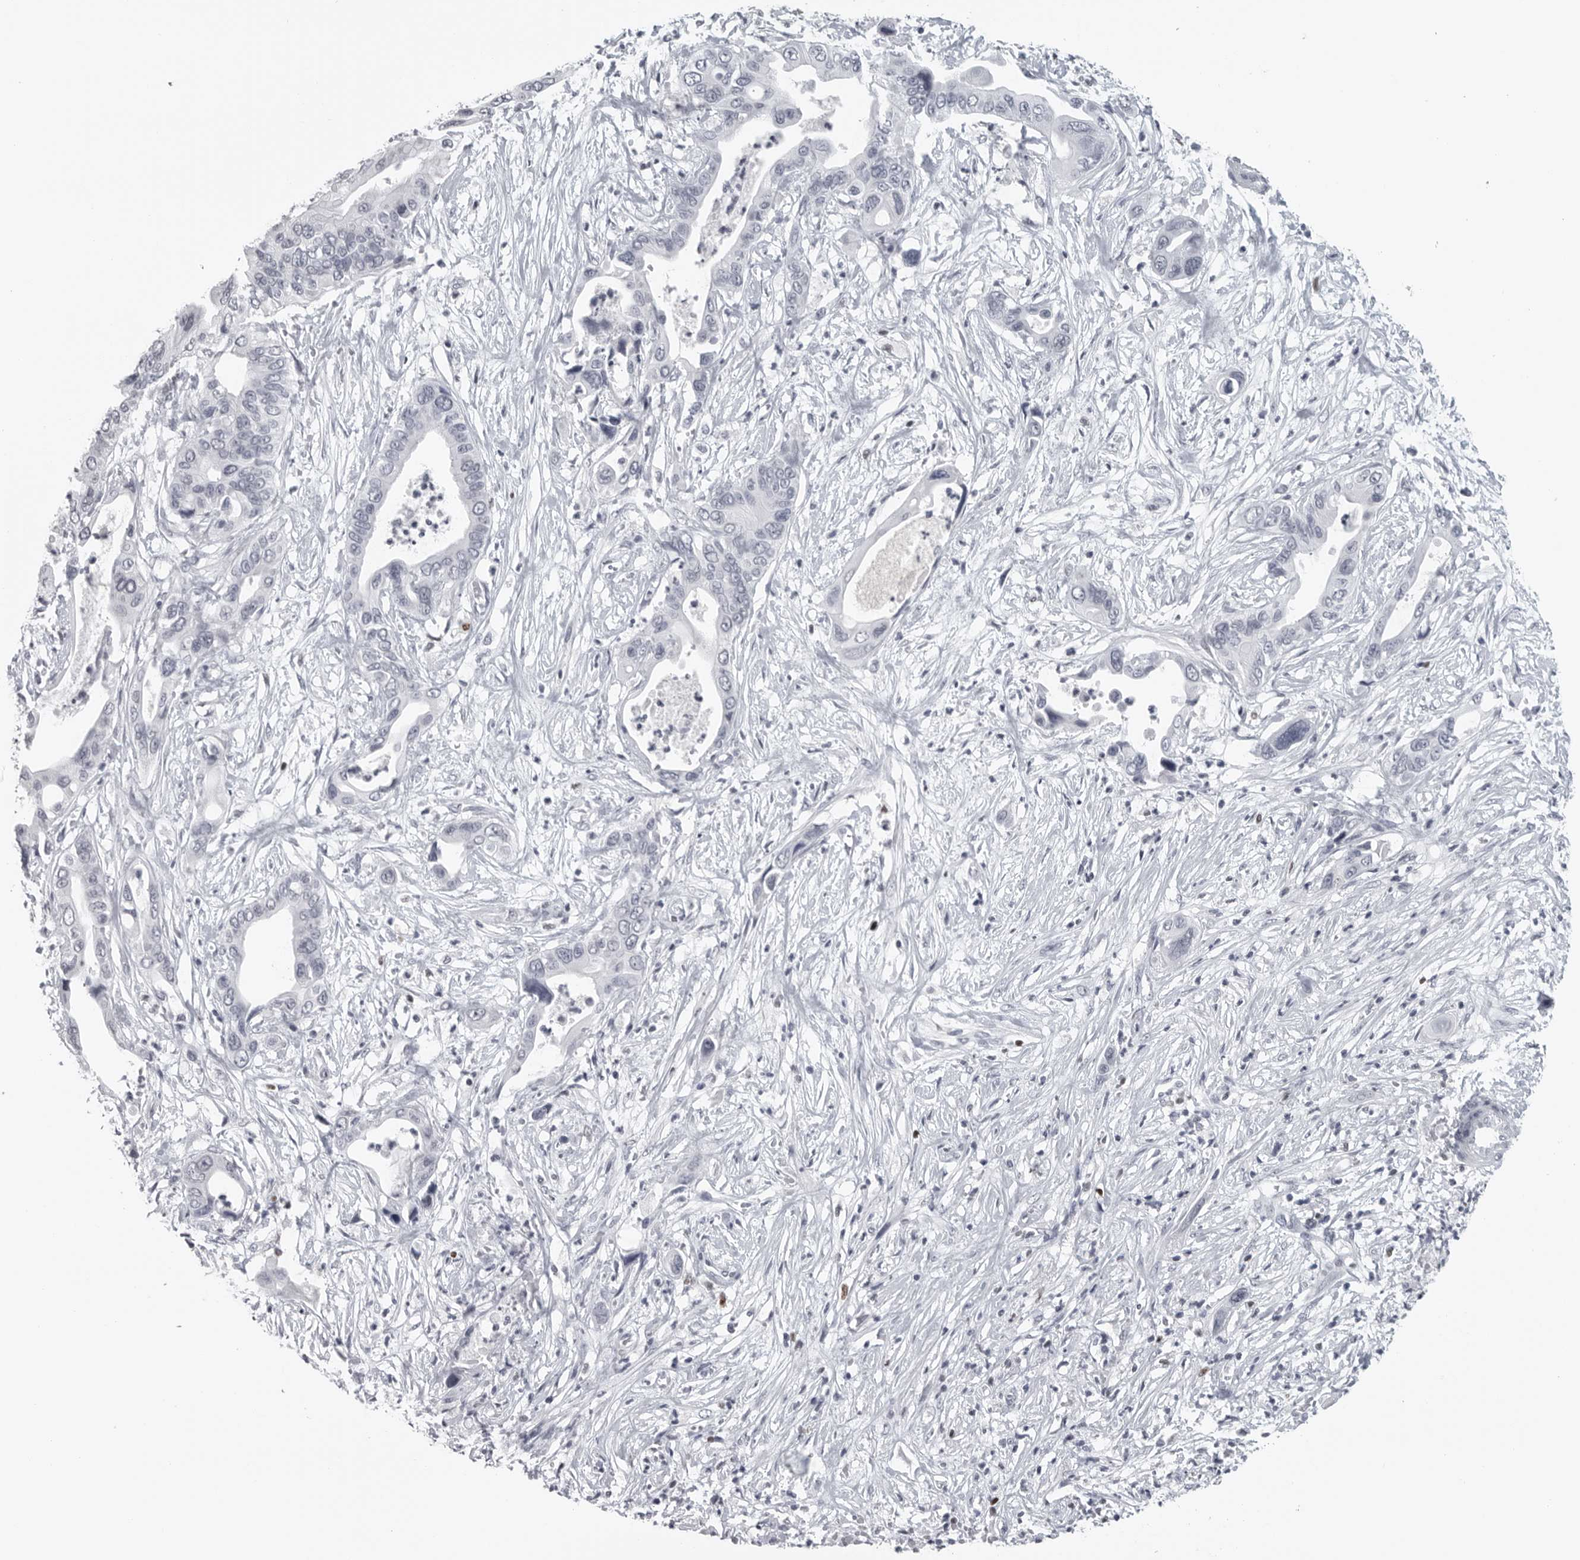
{"staining": {"intensity": "negative", "quantity": "none", "location": "none"}, "tissue": "pancreatic cancer", "cell_type": "Tumor cells", "image_type": "cancer", "snomed": [{"axis": "morphology", "description": "Adenocarcinoma, NOS"}, {"axis": "topography", "description": "Pancreas"}], "caption": "The micrograph shows no significant positivity in tumor cells of adenocarcinoma (pancreatic).", "gene": "SATB2", "patient": {"sex": "male", "age": 66}}